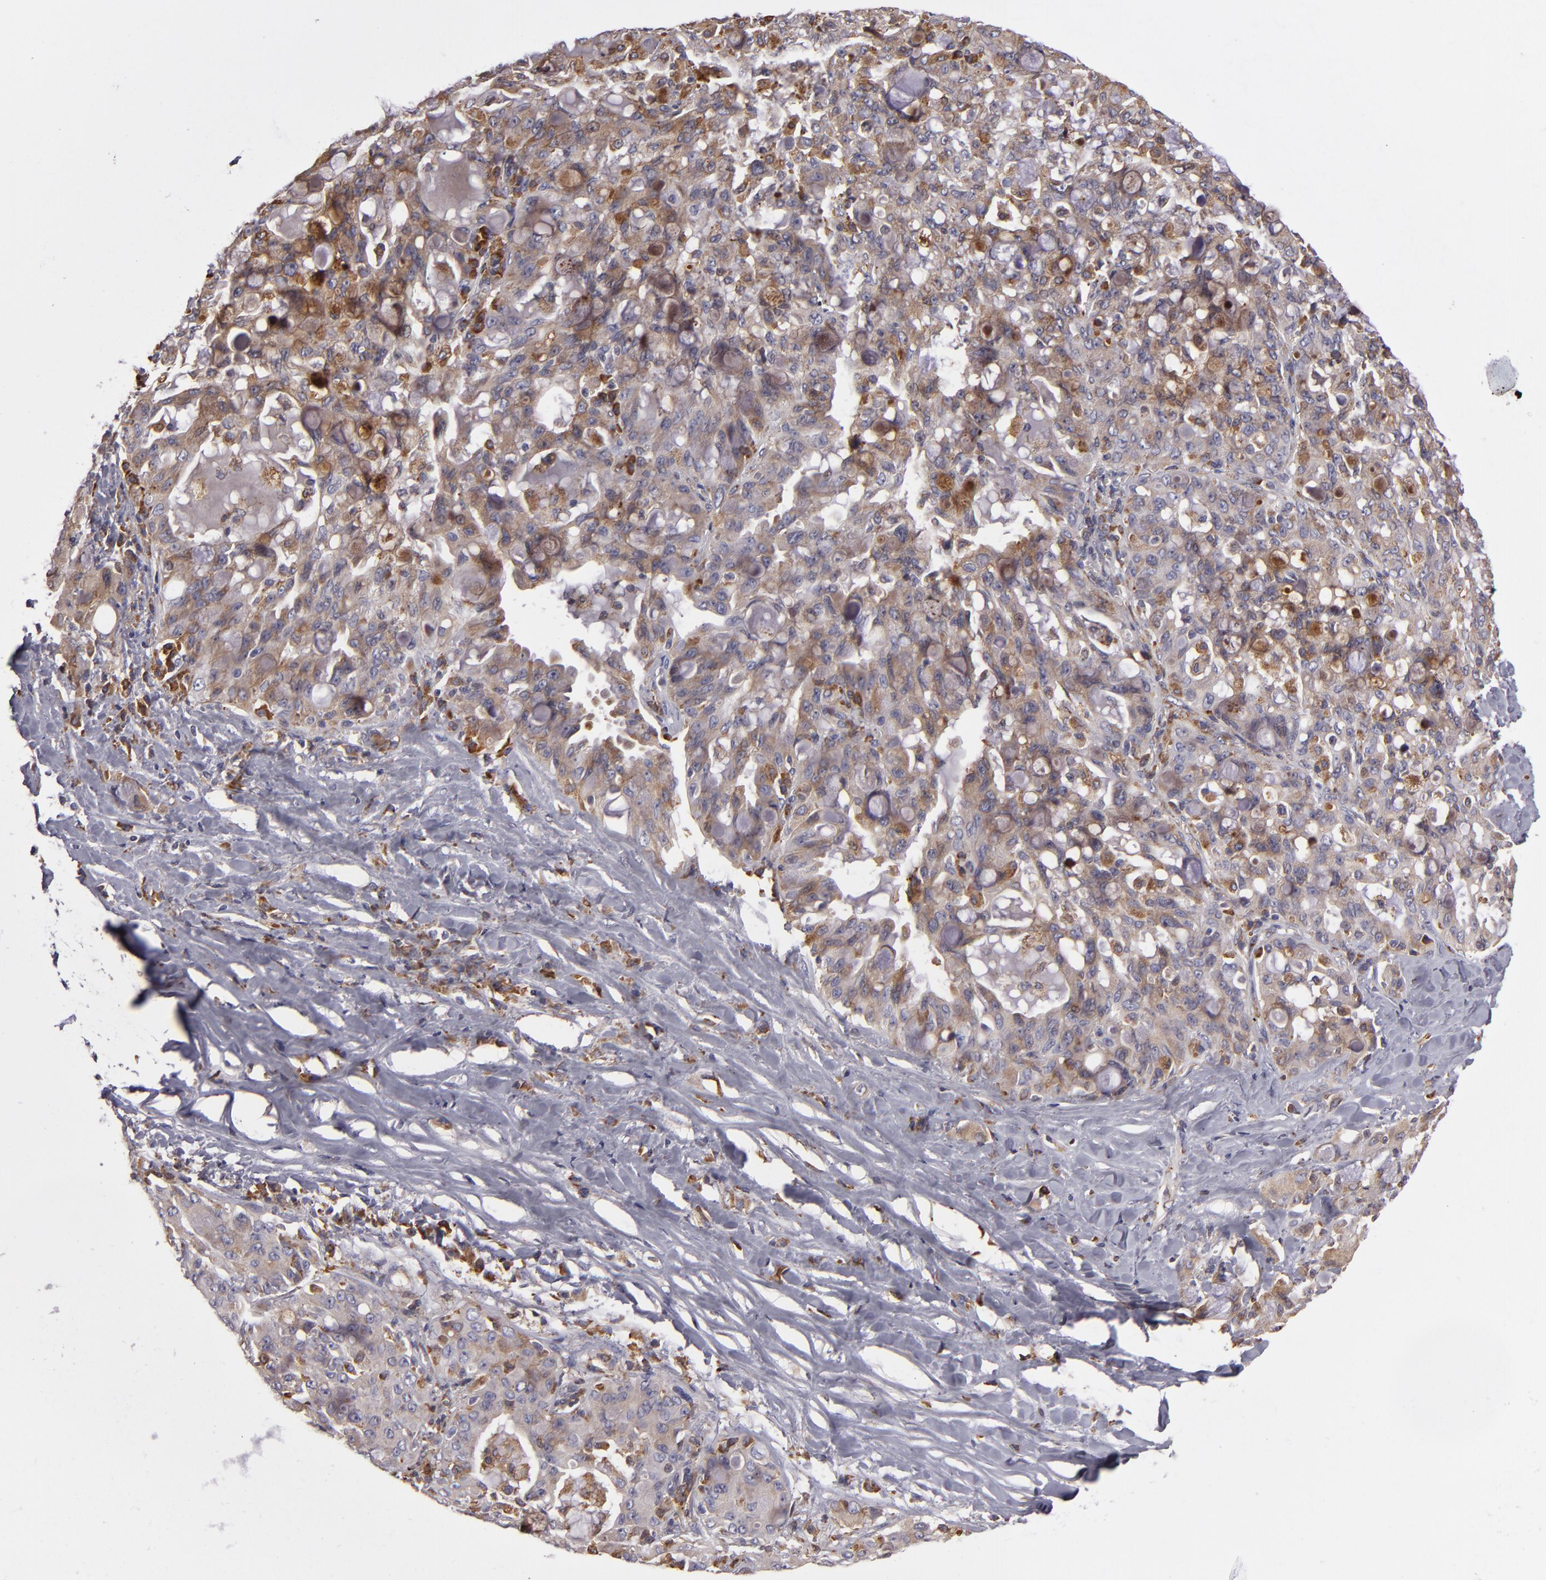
{"staining": {"intensity": "moderate", "quantity": ">75%", "location": "cytoplasmic/membranous"}, "tissue": "lung cancer", "cell_type": "Tumor cells", "image_type": "cancer", "snomed": [{"axis": "morphology", "description": "Adenocarcinoma, NOS"}, {"axis": "topography", "description": "Lung"}], "caption": "Tumor cells exhibit medium levels of moderate cytoplasmic/membranous expression in approximately >75% of cells in adenocarcinoma (lung). Immunohistochemistry (ihc) stains the protein in brown and the nuclei are stained blue.", "gene": "CFB", "patient": {"sex": "female", "age": 44}}